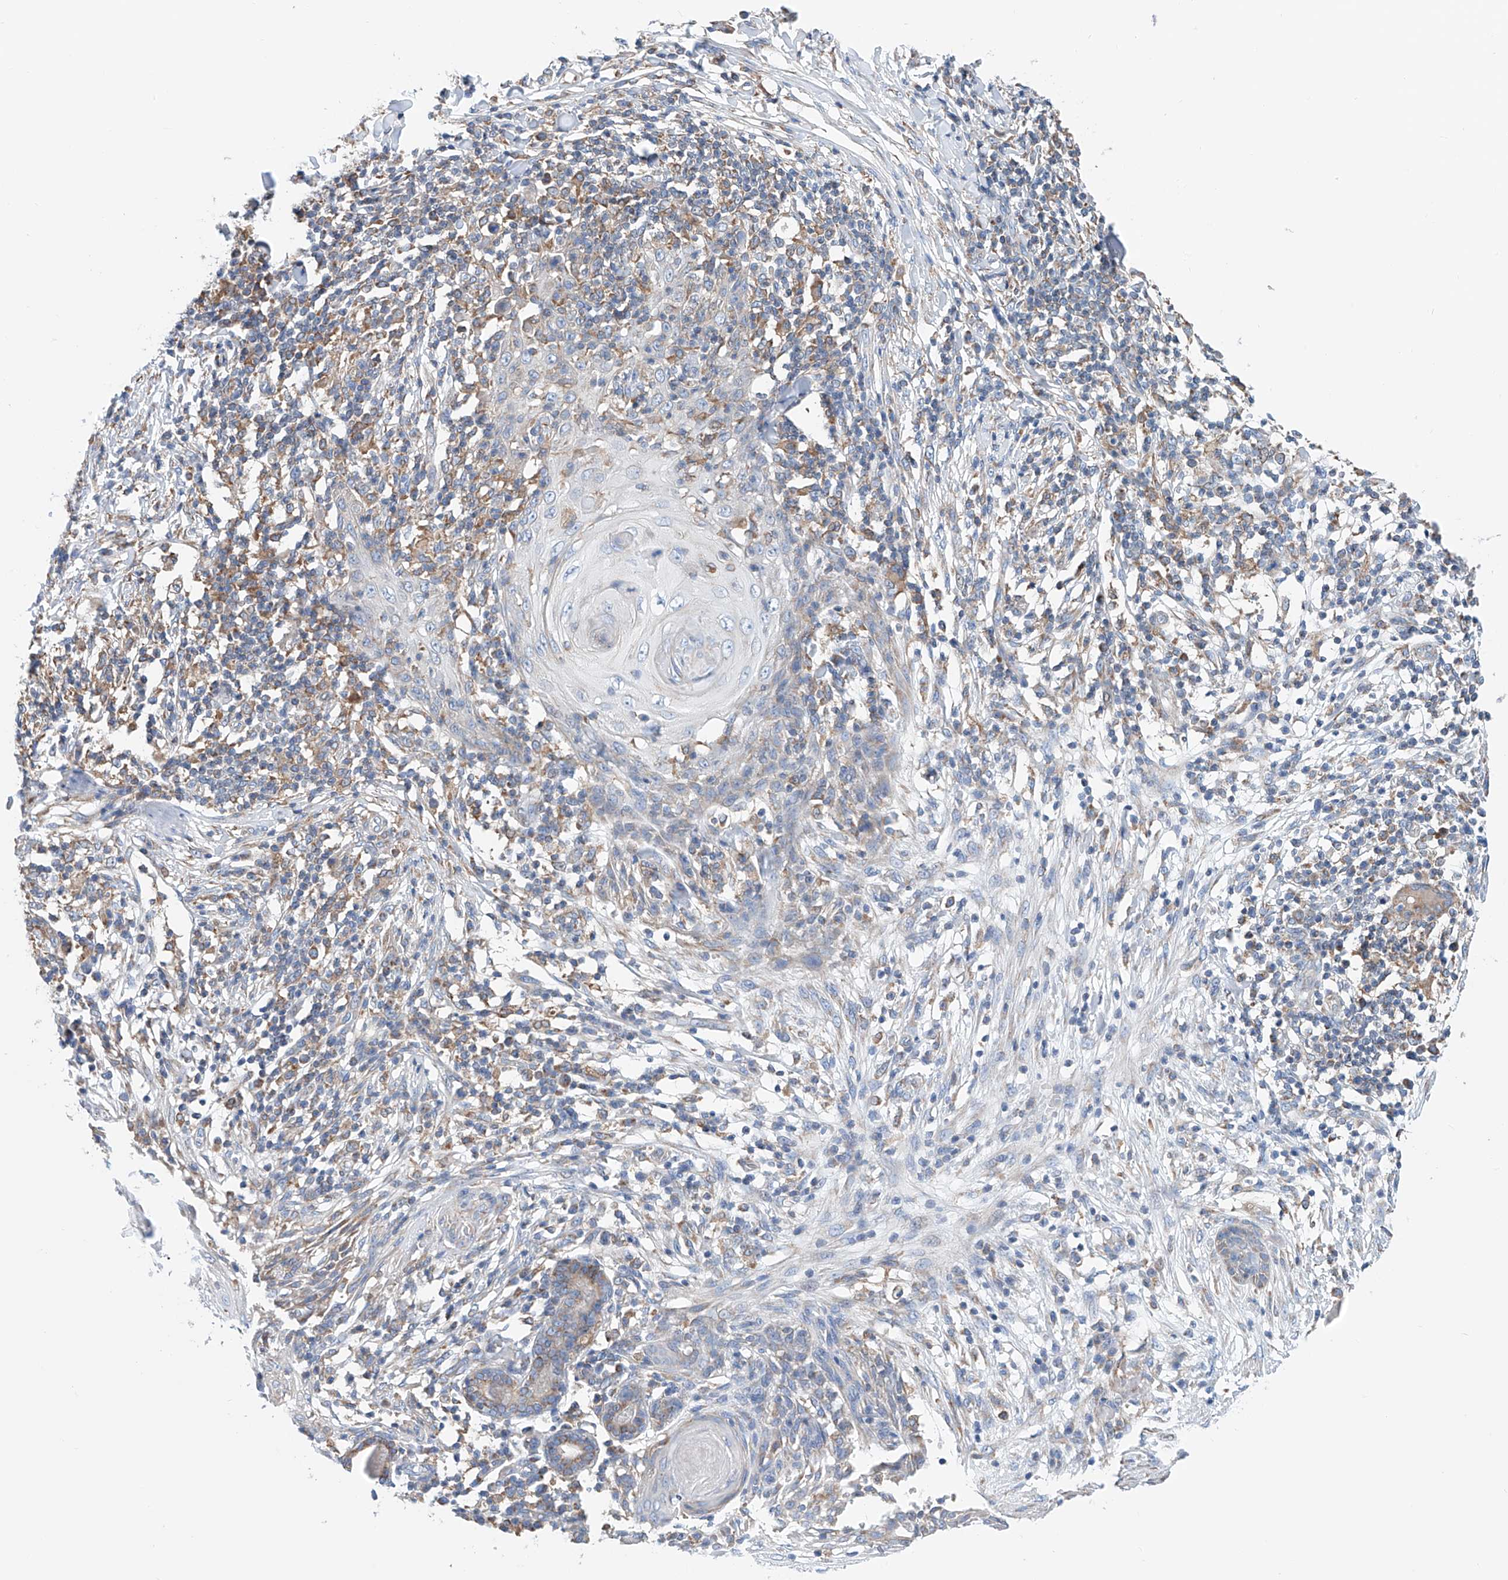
{"staining": {"intensity": "negative", "quantity": "none", "location": "none"}, "tissue": "skin cancer", "cell_type": "Tumor cells", "image_type": "cancer", "snomed": [{"axis": "morphology", "description": "Squamous cell carcinoma, NOS"}, {"axis": "topography", "description": "Skin"}], "caption": "Squamous cell carcinoma (skin) stained for a protein using immunohistochemistry demonstrates no expression tumor cells.", "gene": "MAD2L1", "patient": {"sex": "female", "age": 88}}